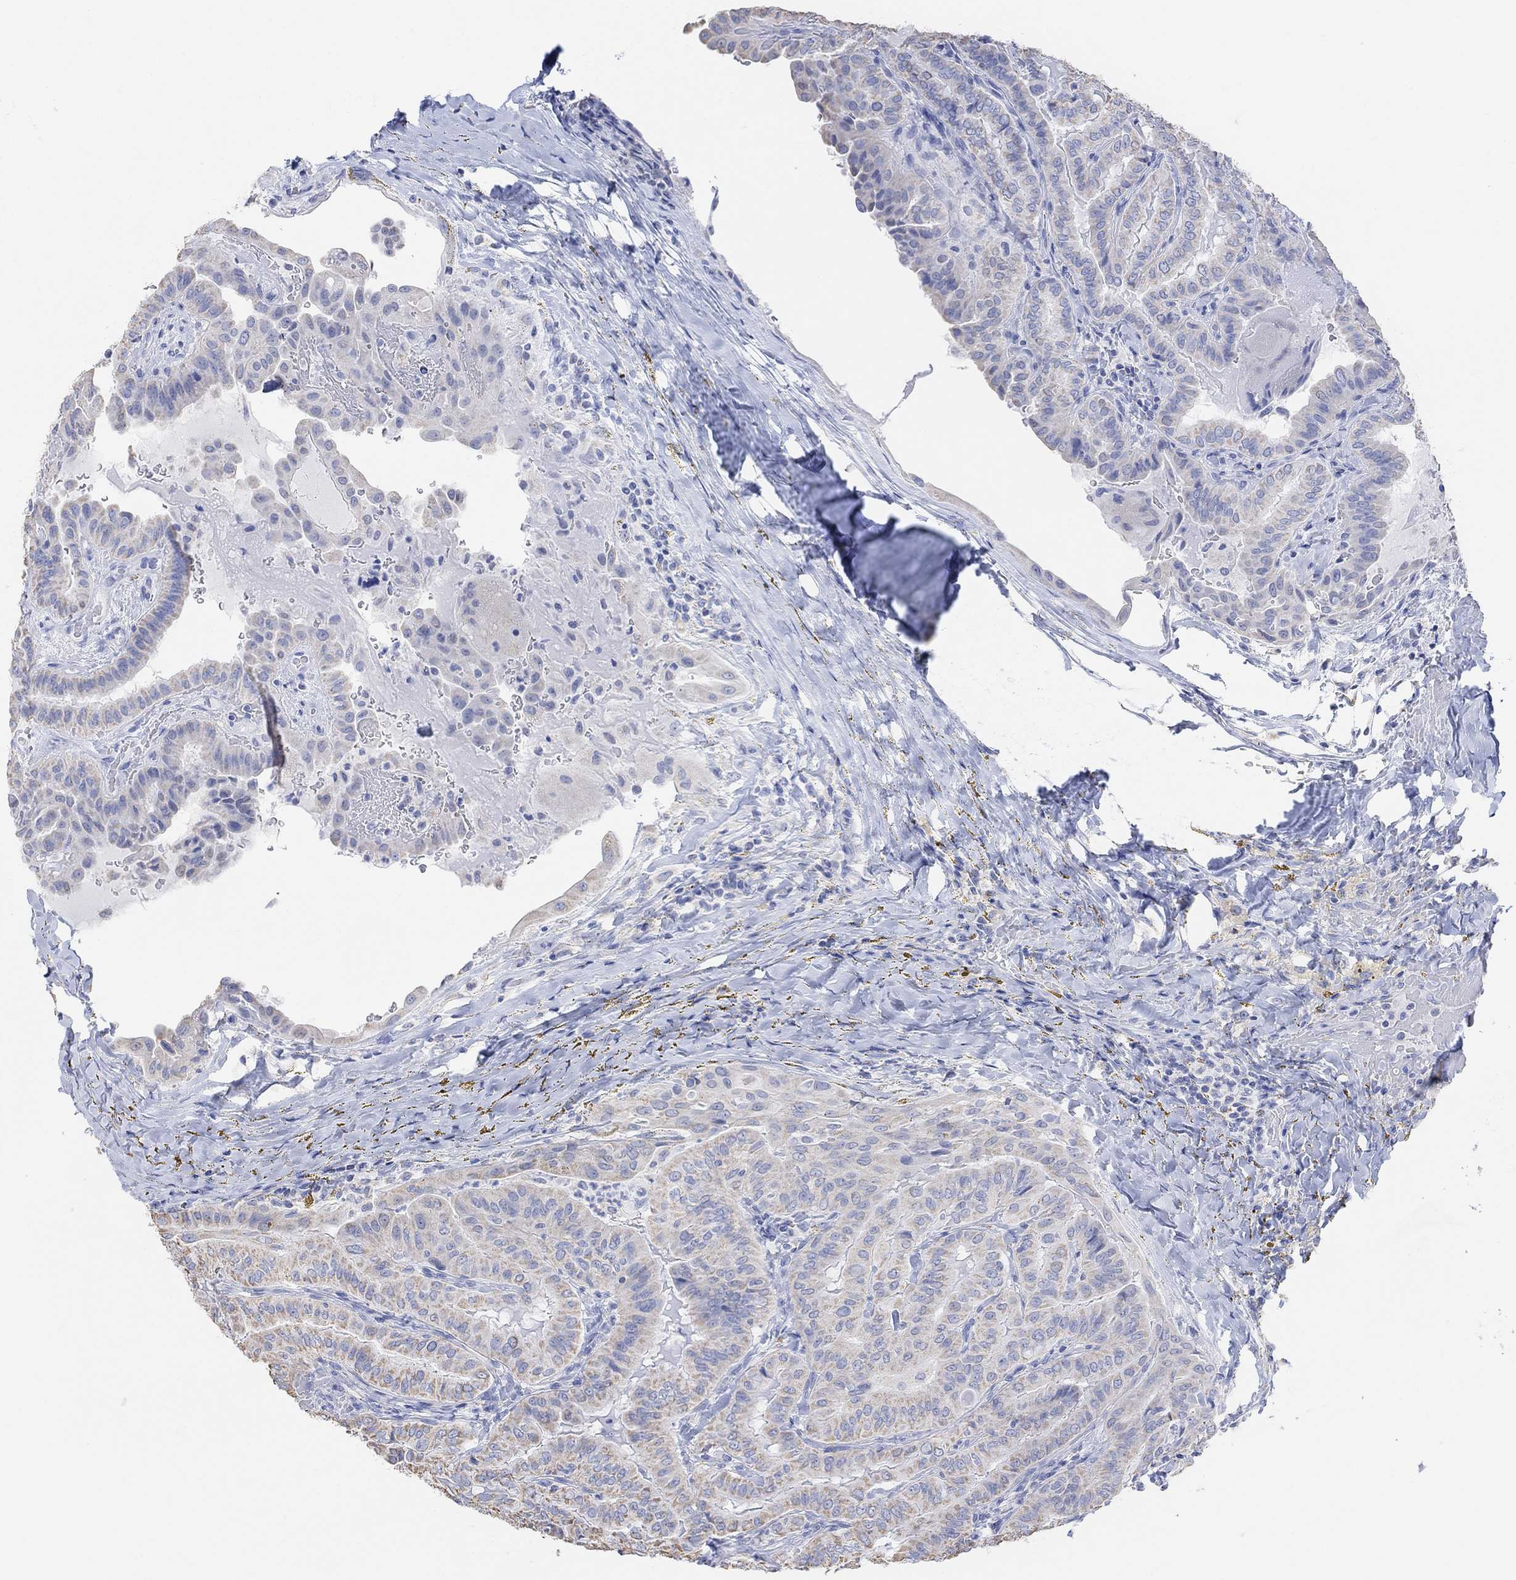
{"staining": {"intensity": "moderate", "quantity": "<25%", "location": "cytoplasmic/membranous"}, "tissue": "thyroid cancer", "cell_type": "Tumor cells", "image_type": "cancer", "snomed": [{"axis": "morphology", "description": "Papillary adenocarcinoma, NOS"}, {"axis": "topography", "description": "Thyroid gland"}], "caption": "Protein analysis of thyroid cancer tissue displays moderate cytoplasmic/membranous positivity in approximately <25% of tumor cells.", "gene": "SYT12", "patient": {"sex": "female", "age": 68}}